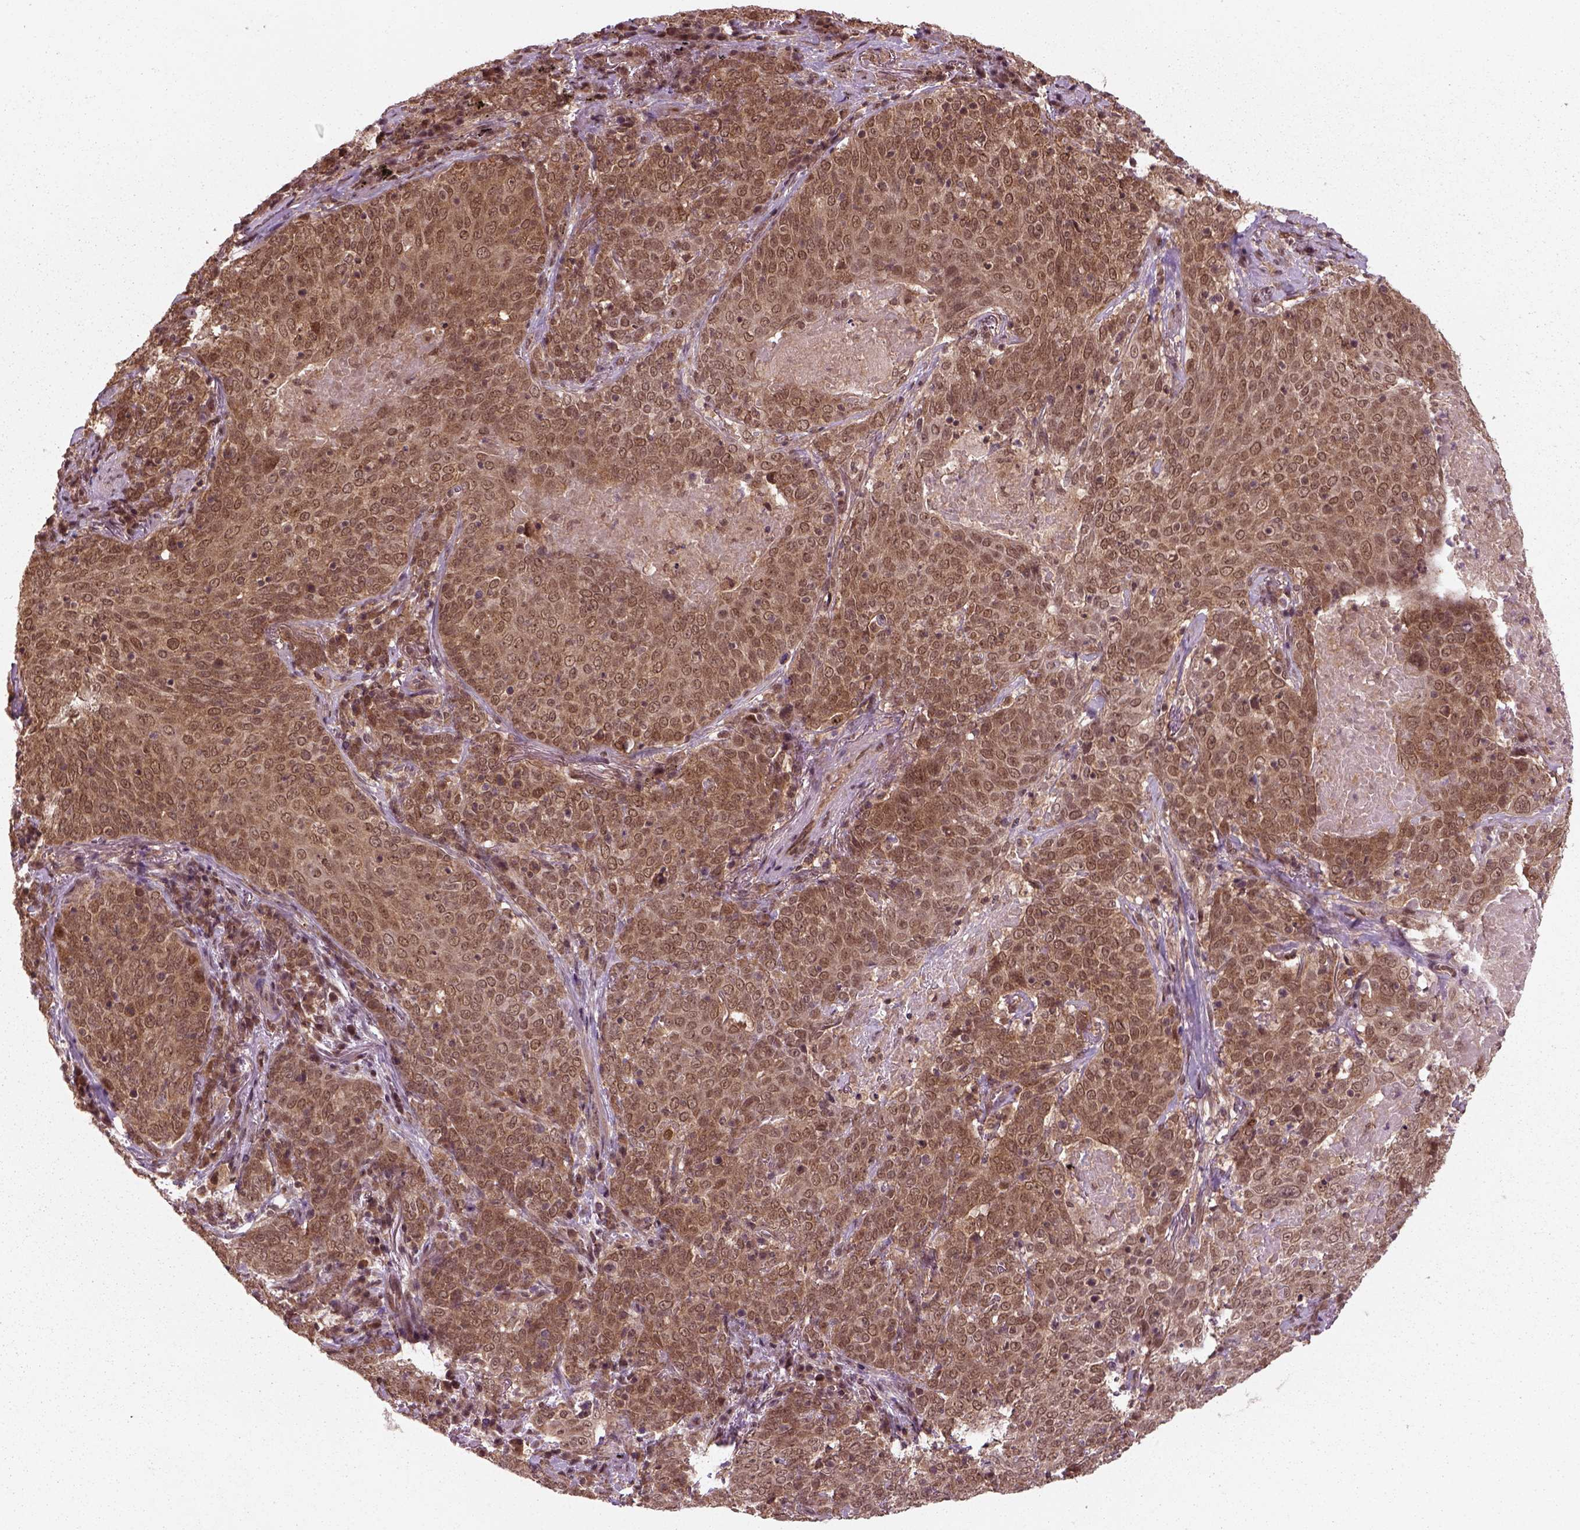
{"staining": {"intensity": "moderate", "quantity": ">75%", "location": "cytoplasmic/membranous,nuclear"}, "tissue": "lung cancer", "cell_type": "Tumor cells", "image_type": "cancer", "snomed": [{"axis": "morphology", "description": "Squamous cell carcinoma, NOS"}, {"axis": "topography", "description": "Lung"}], "caption": "A photomicrograph of human lung cancer stained for a protein shows moderate cytoplasmic/membranous and nuclear brown staining in tumor cells.", "gene": "NUDT9", "patient": {"sex": "male", "age": 82}}